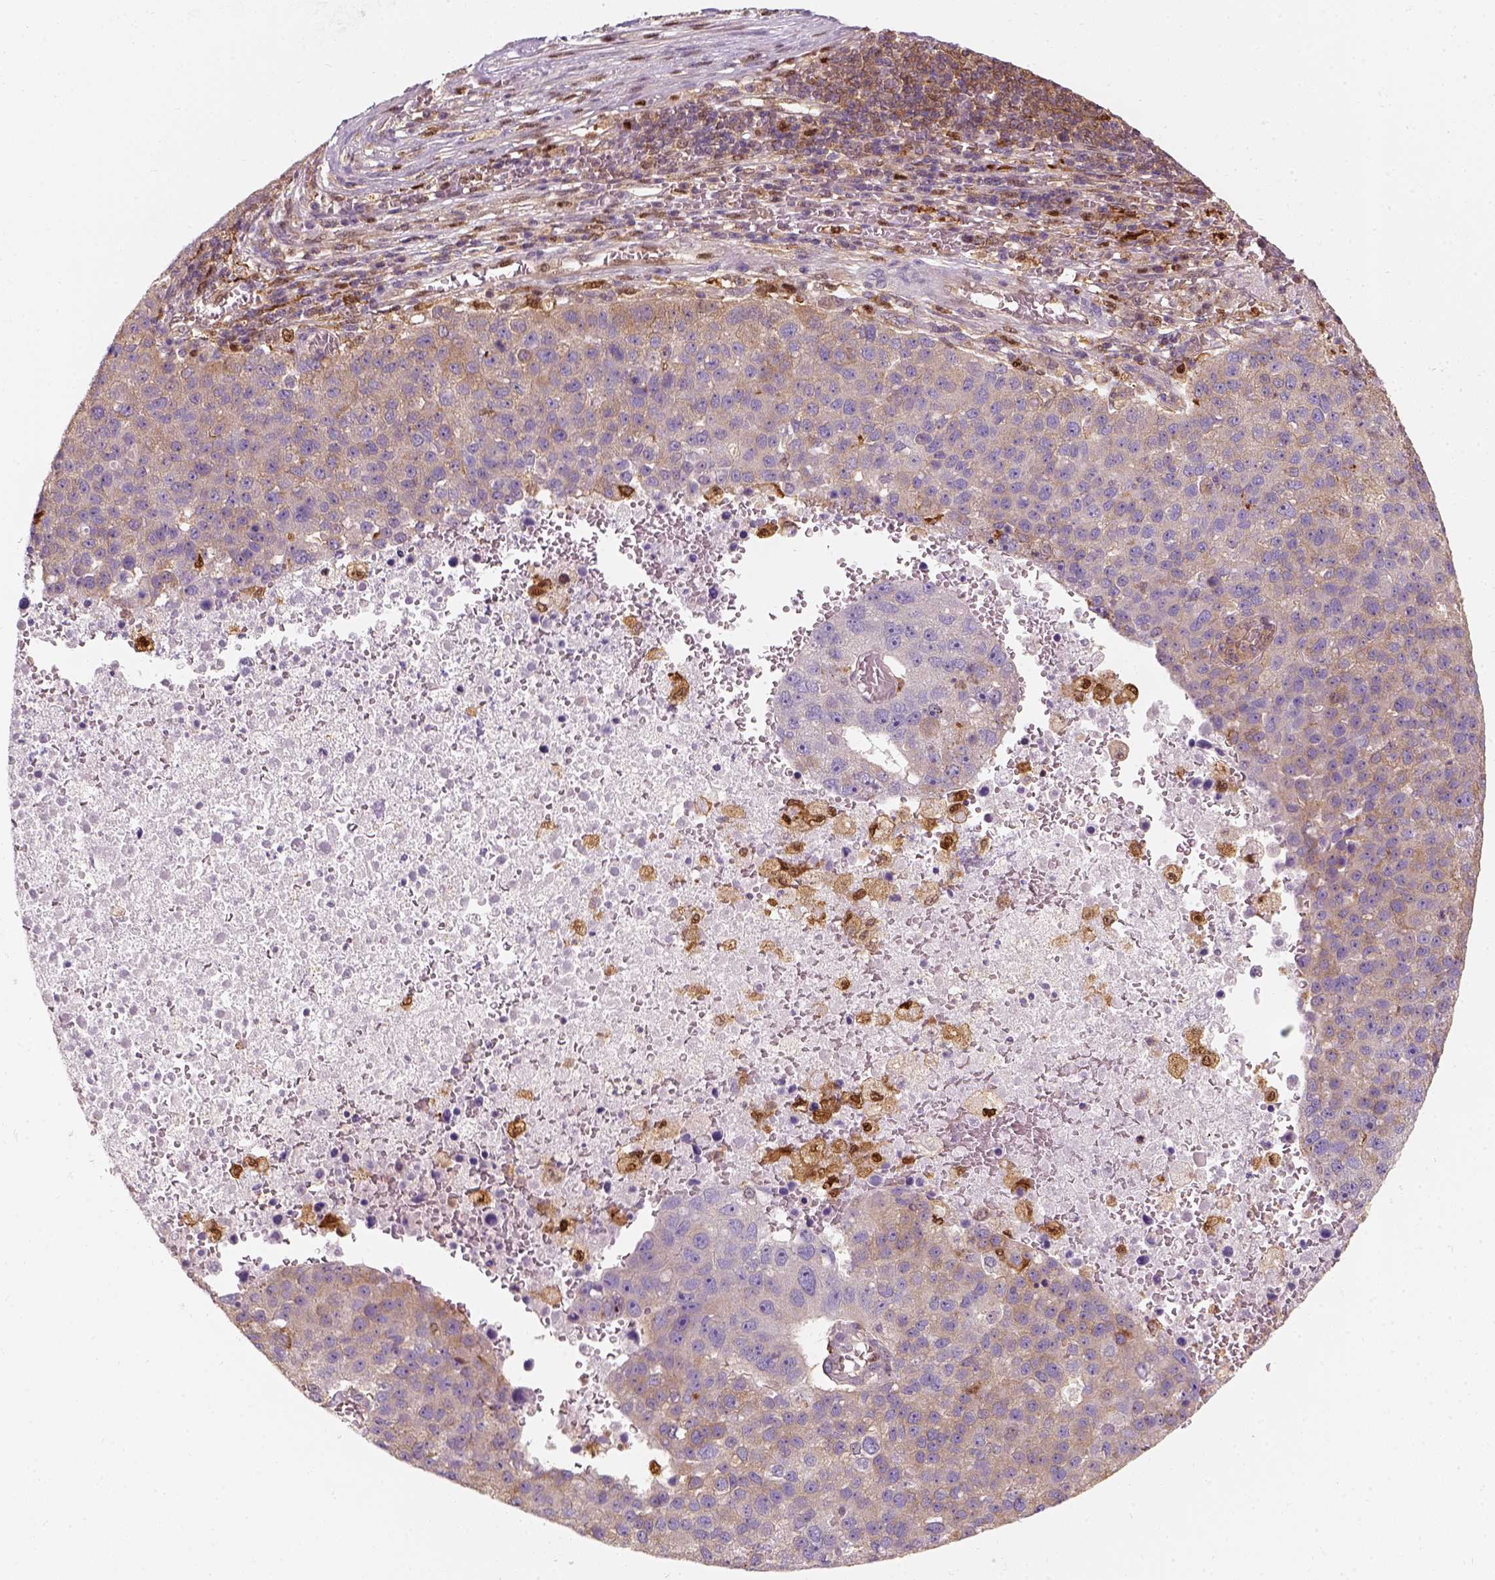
{"staining": {"intensity": "weak", "quantity": "<25%", "location": "cytoplasmic/membranous"}, "tissue": "pancreatic cancer", "cell_type": "Tumor cells", "image_type": "cancer", "snomed": [{"axis": "morphology", "description": "Adenocarcinoma, NOS"}, {"axis": "topography", "description": "Pancreas"}], "caption": "A histopathology image of human adenocarcinoma (pancreatic) is negative for staining in tumor cells. (DAB immunohistochemistry, high magnification).", "gene": "SQSTM1", "patient": {"sex": "female", "age": 61}}